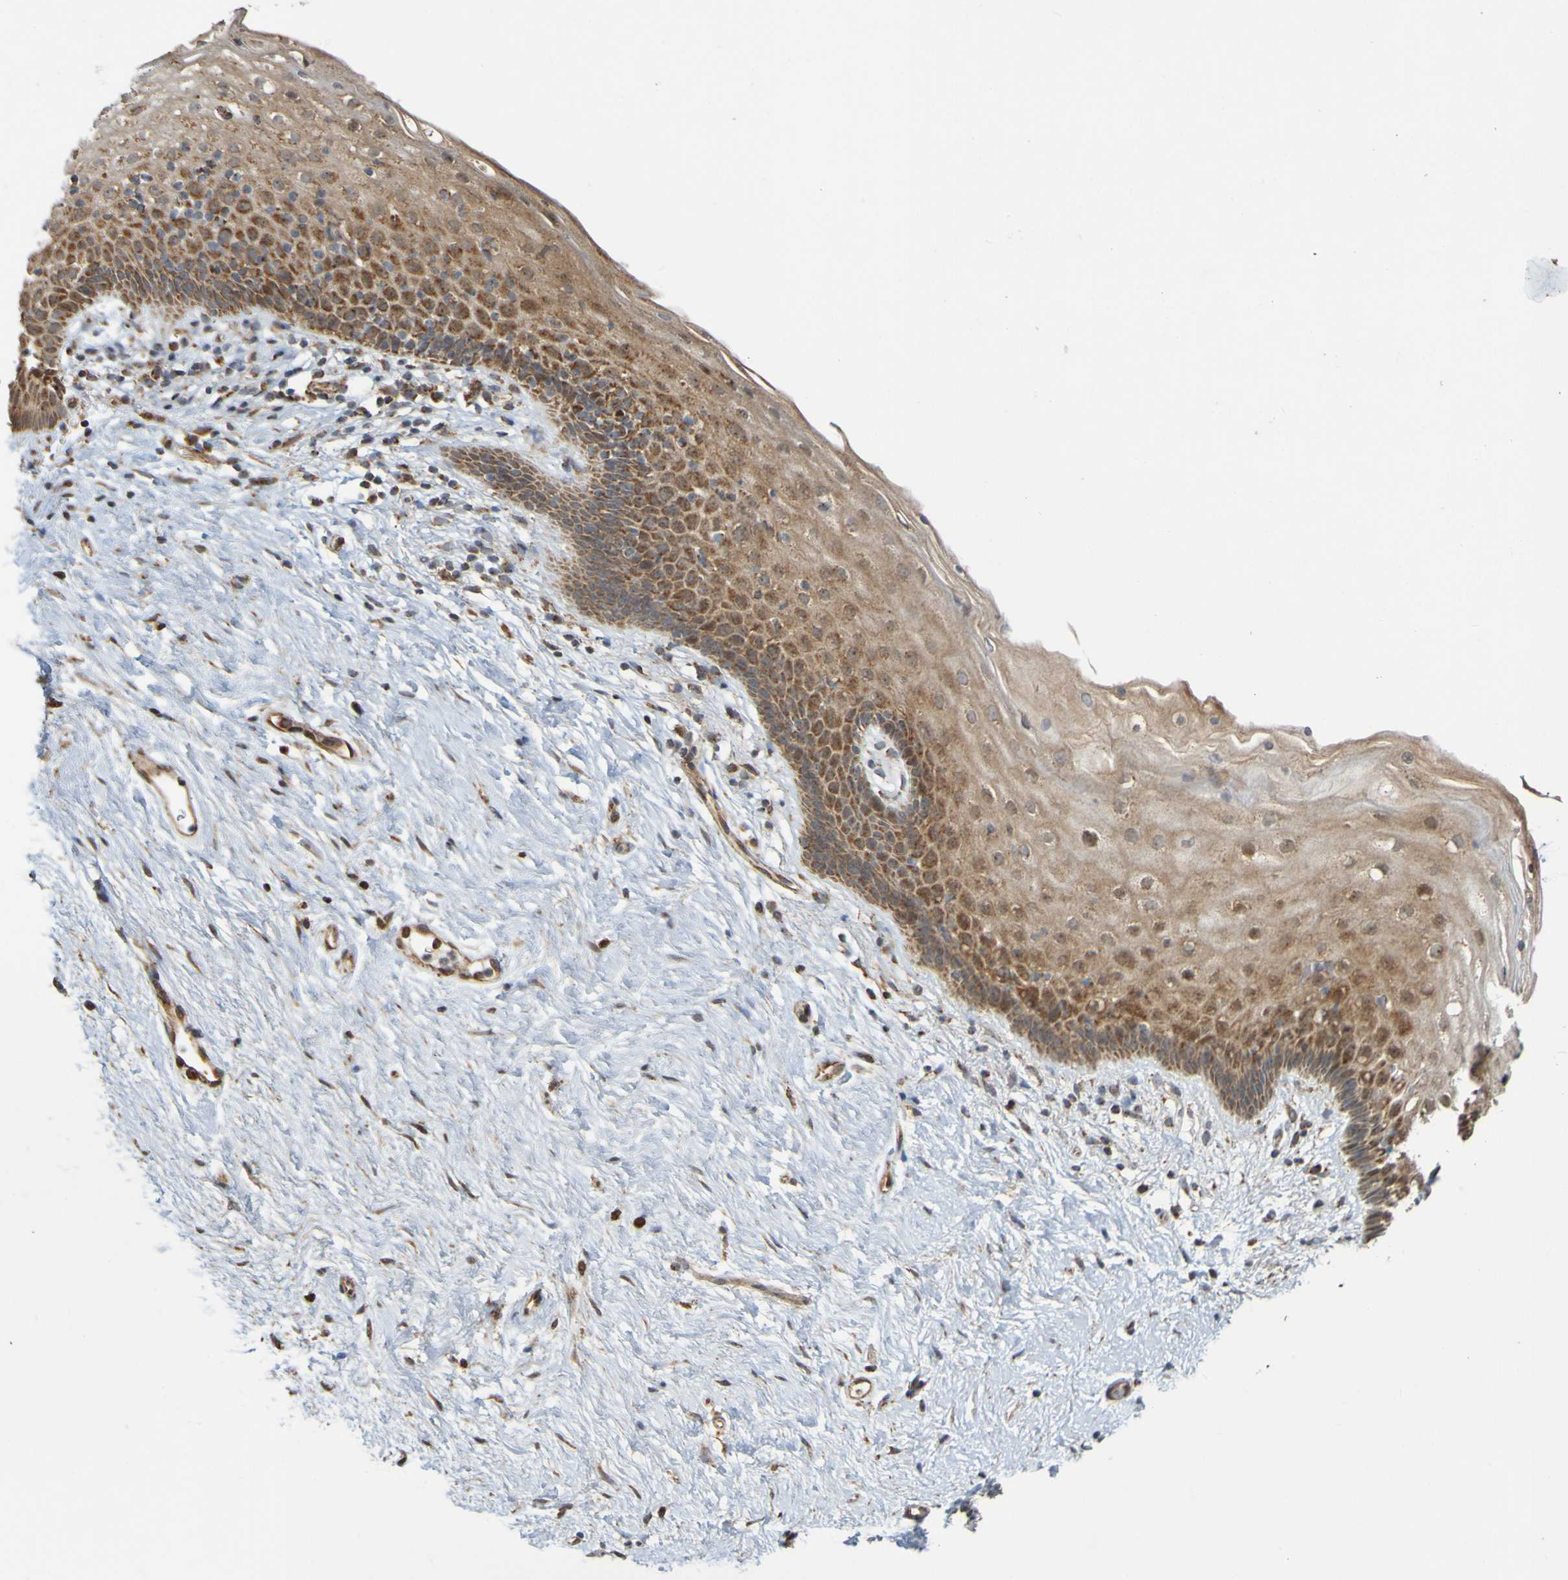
{"staining": {"intensity": "strong", "quantity": ">75%", "location": "cytoplasmic/membranous"}, "tissue": "vagina", "cell_type": "Squamous epithelial cells", "image_type": "normal", "snomed": [{"axis": "morphology", "description": "Normal tissue, NOS"}, {"axis": "topography", "description": "Vagina"}], "caption": "Vagina stained with a brown dye reveals strong cytoplasmic/membranous positive expression in about >75% of squamous epithelial cells.", "gene": "TMBIM1", "patient": {"sex": "female", "age": 44}}